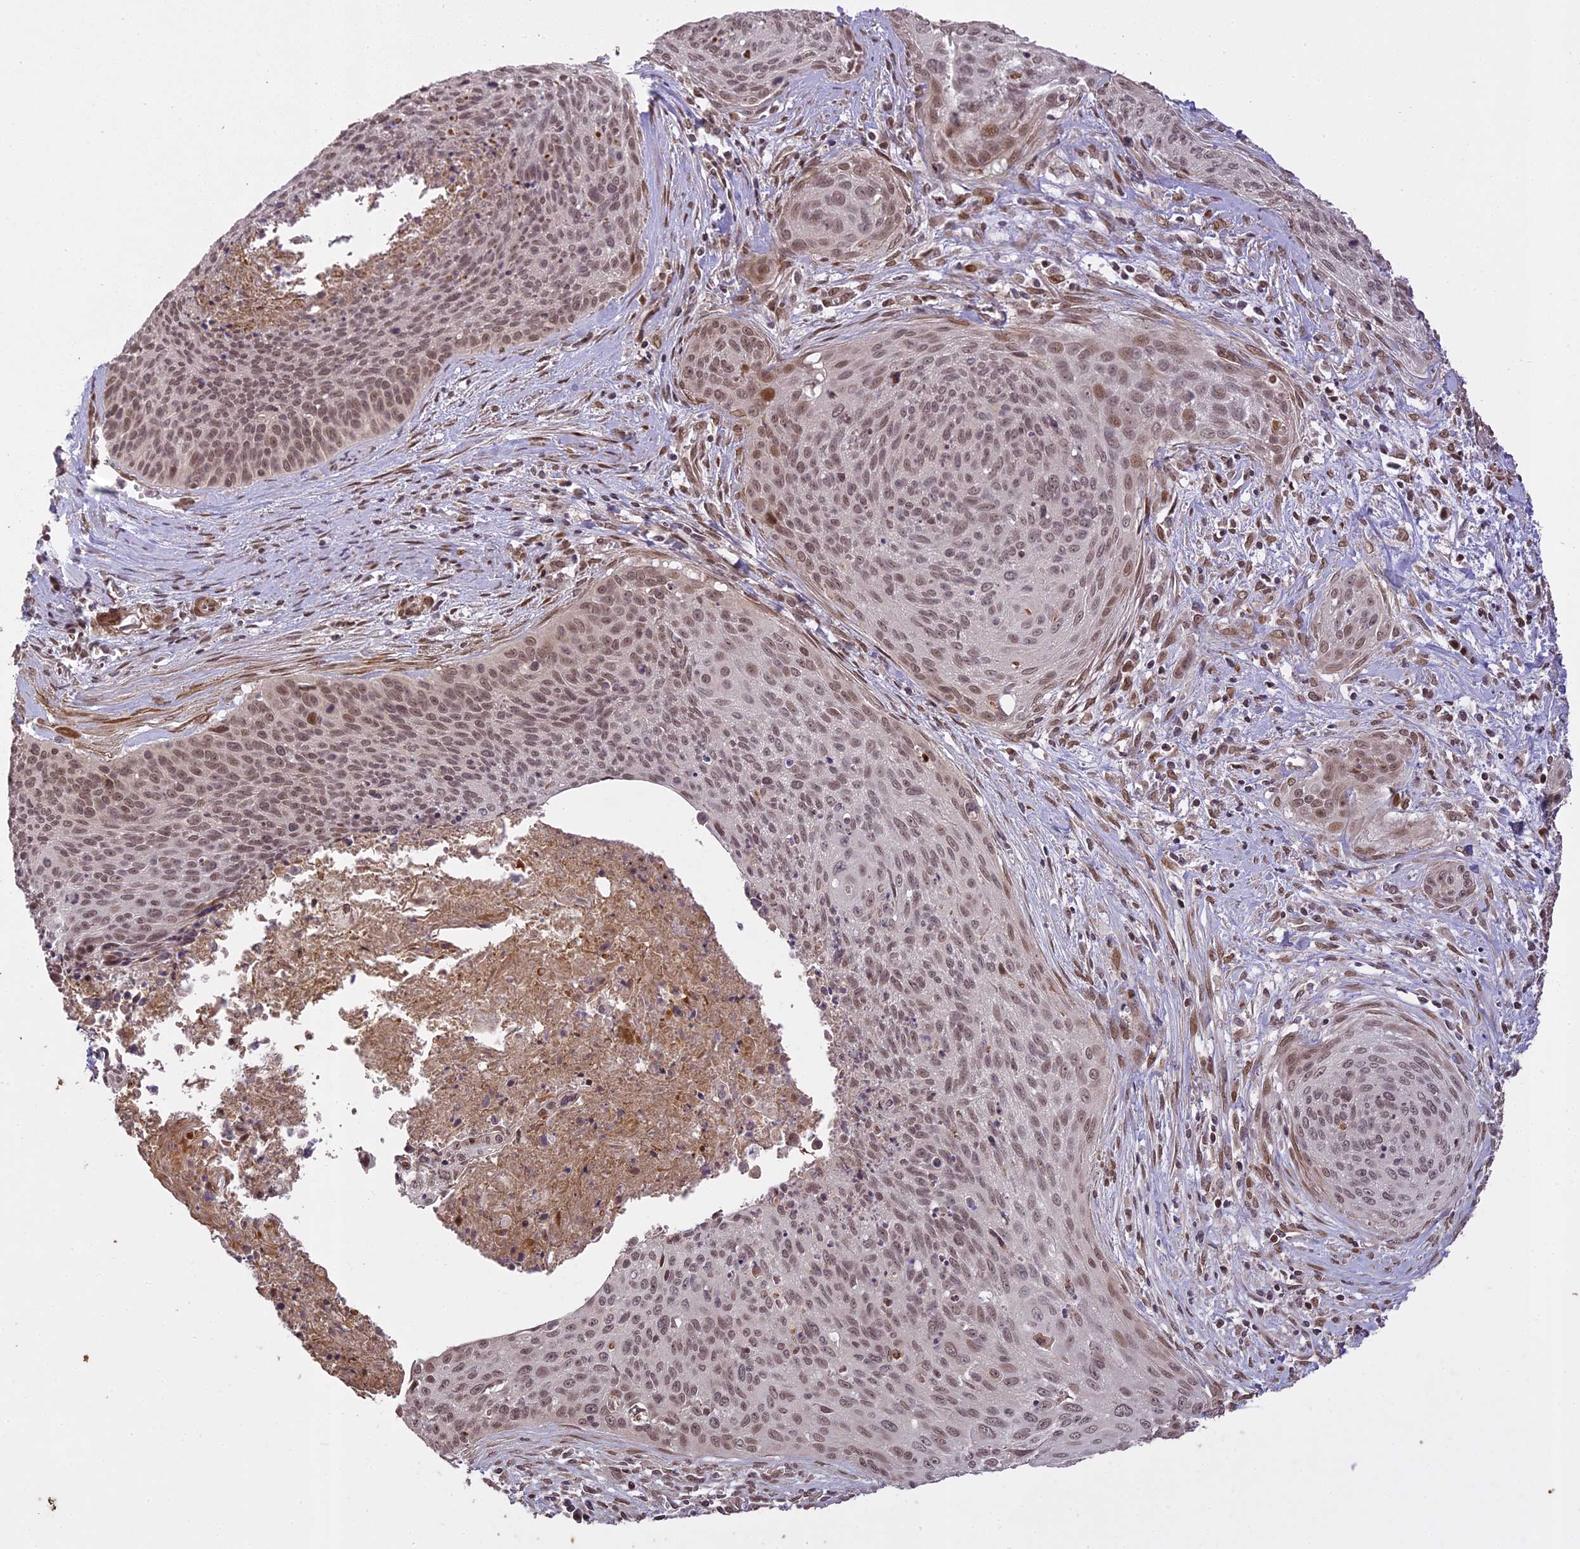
{"staining": {"intensity": "weak", "quantity": ">75%", "location": "nuclear"}, "tissue": "cervical cancer", "cell_type": "Tumor cells", "image_type": "cancer", "snomed": [{"axis": "morphology", "description": "Squamous cell carcinoma, NOS"}, {"axis": "topography", "description": "Cervix"}], "caption": "Protein analysis of cervical cancer tissue exhibits weak nuclear positivity in approximately >75% of tumor cells.", "gene": "PRELID2", "patient": {"sex": "female", "age": 55}}